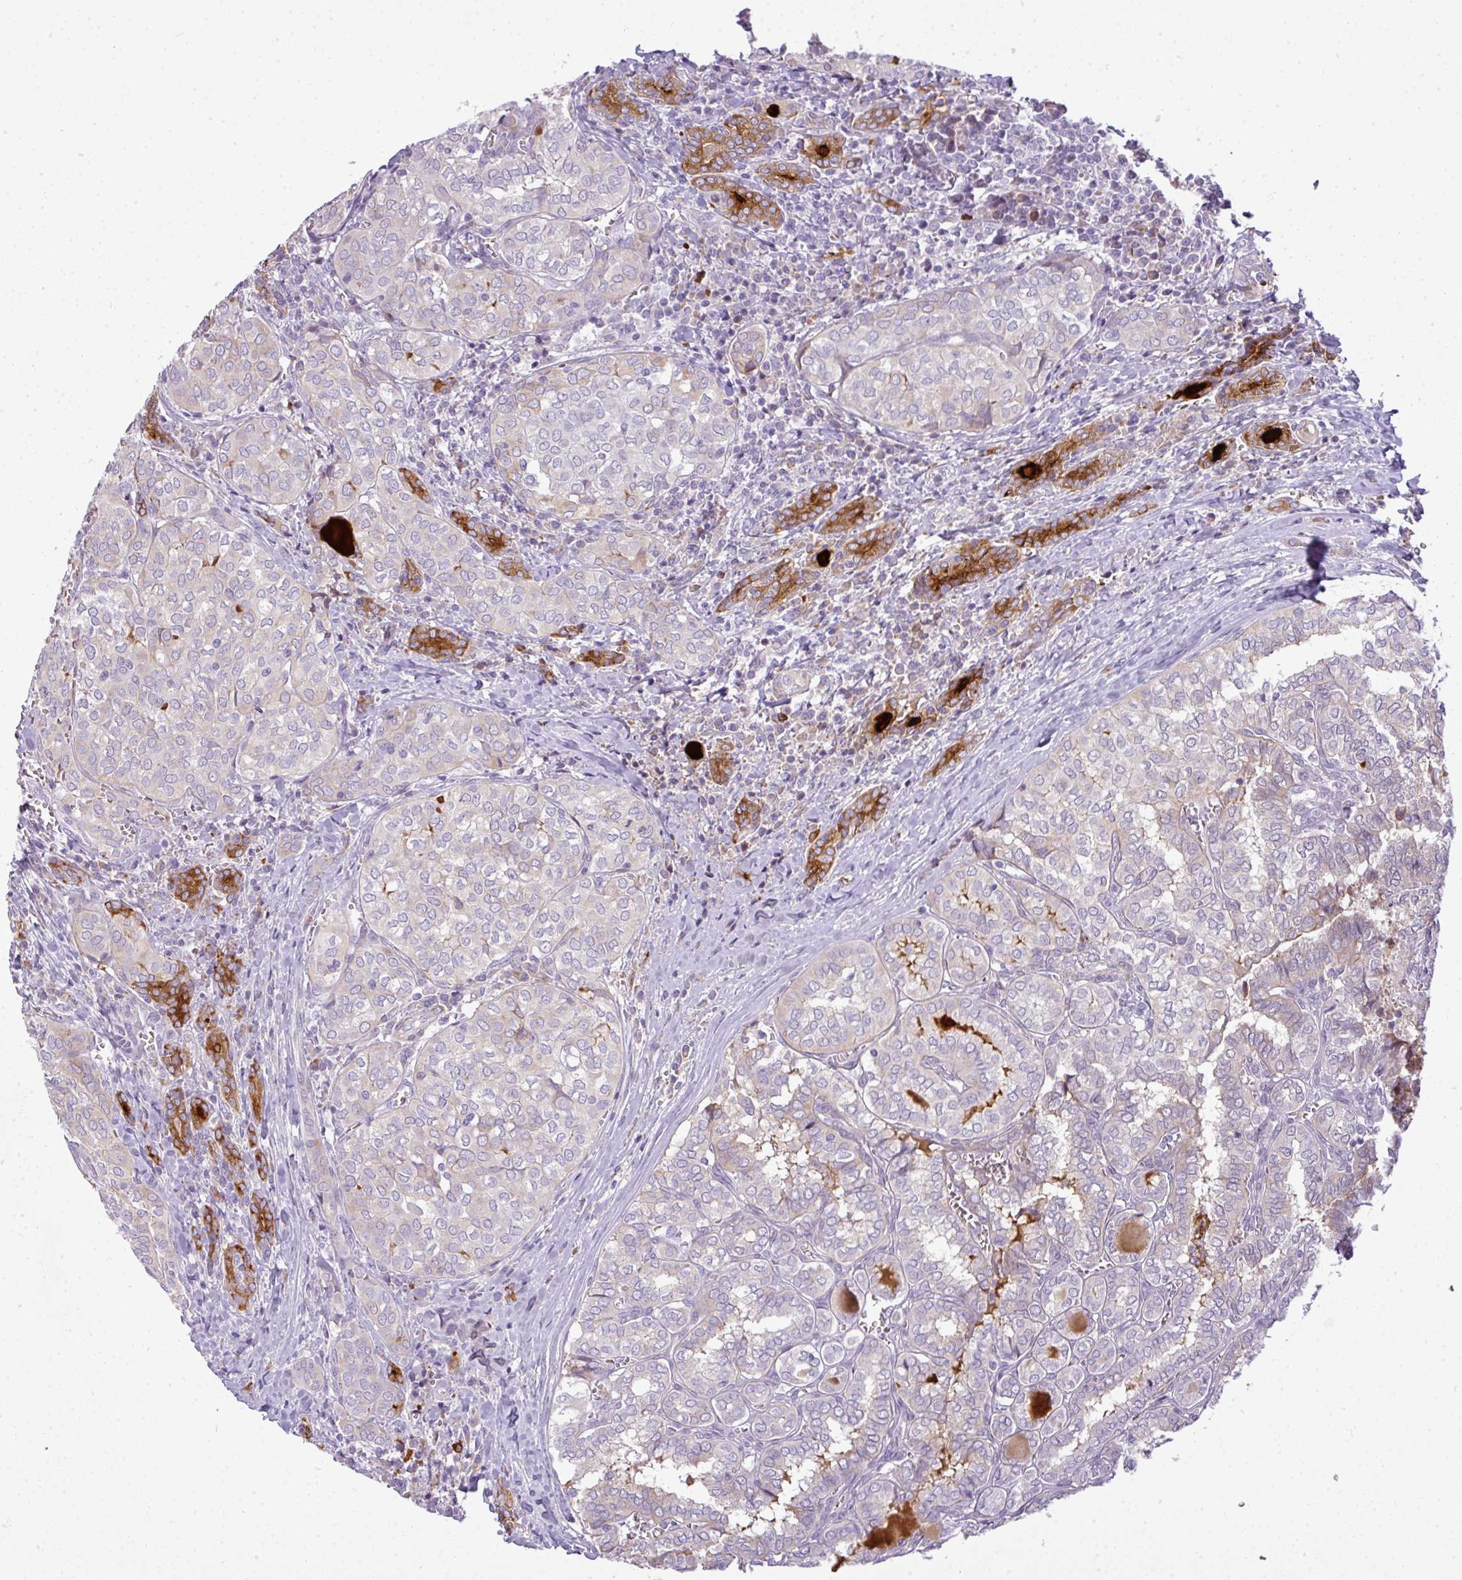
{"staining": {"intensity": "moderate", "quantity": "<25%", "location": "cytoplasmic/membranous"}, "tissue": "thyroid cancer", "cell_type": "Tumor cells", "image_type": "cancer", "snomed": [{"axis": "morphology", "description": "Papillary adenocarcinoma, NOS"}, {"axis": "topography", "description": "Thyroid gland"}], "caption": "IHC image of neoplastic tissue: thyroid cancer (papillary adenocarcinoma) stained using IHC reveals low levels of moderate protein expression localized specifically in the cytoplasmic/membranous of tumor cells, appearing as a cytoplasmic/membranous brown color.", "gene": "C4B", "patient": {"sex": "female", "age": 30}}